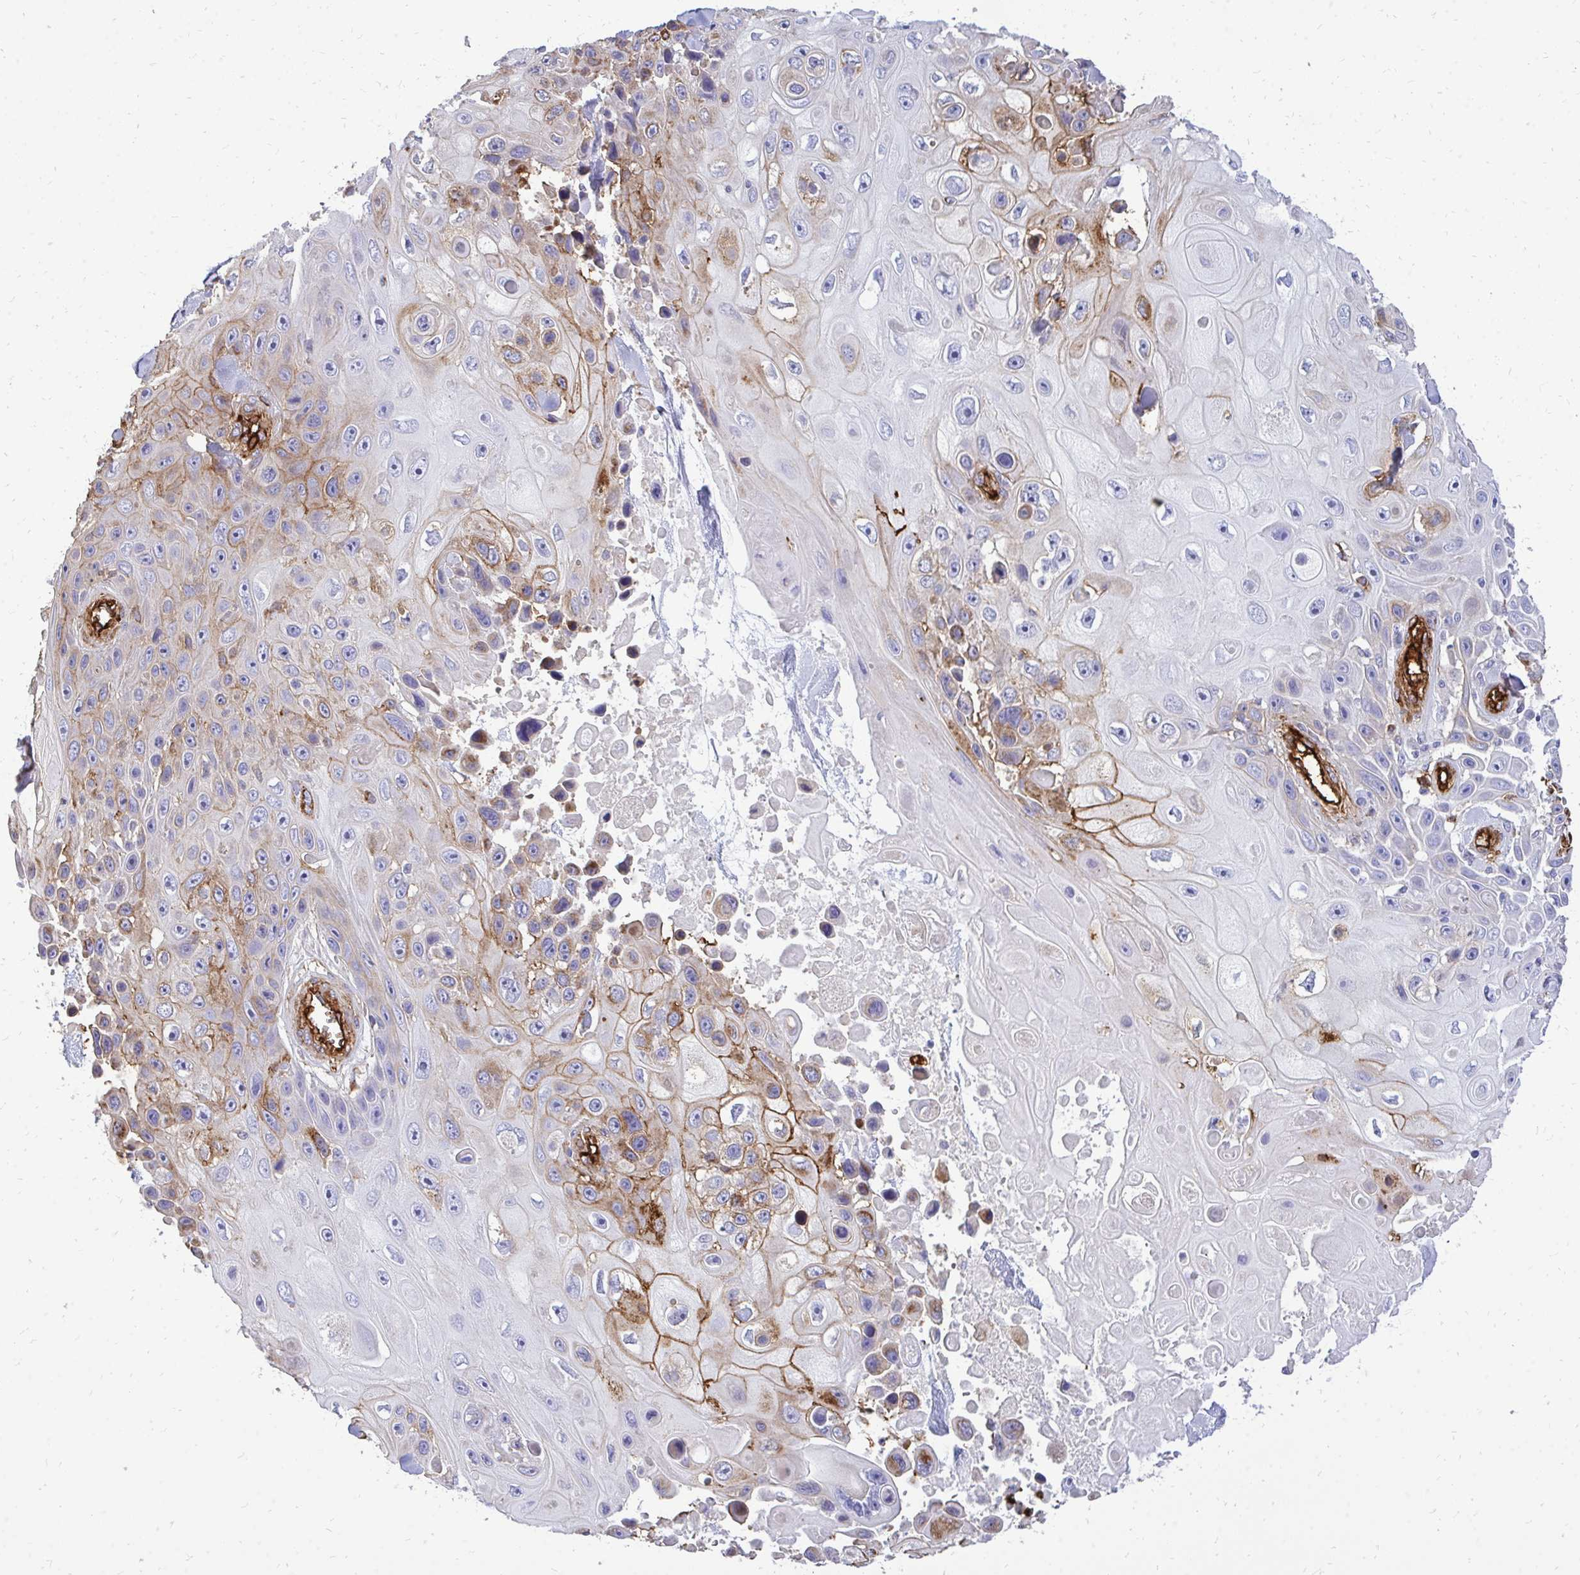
{"staining": {"intensity": "moderate", "quantity": "<25%", "location": "cytoplasmic/membranous"}, "tissue": "skin cancer", "cell_type": "Tumor cells", "image_type": "cancer", "snomed": [{"axis": "morphology", "description": "Squamous cell carcinoma, NOS"}, {"axis": "topography", "description": "Skin"}], "caption": "IHC staining of skin cancer, which demonstrates low levels of moderate cytoplasmic/membranous expression in approximately <25% of tumor cells indicating moderate cytoplasmic/membranous protein staining. The staining was performed using DAB (3,3'-diaminobenzidine) (brown) for protein detection and nuclei were counterstained in hematoxylin (blue).", "gene": "MARCKSL1", "patient": {"sex": "male", "age": 82}}